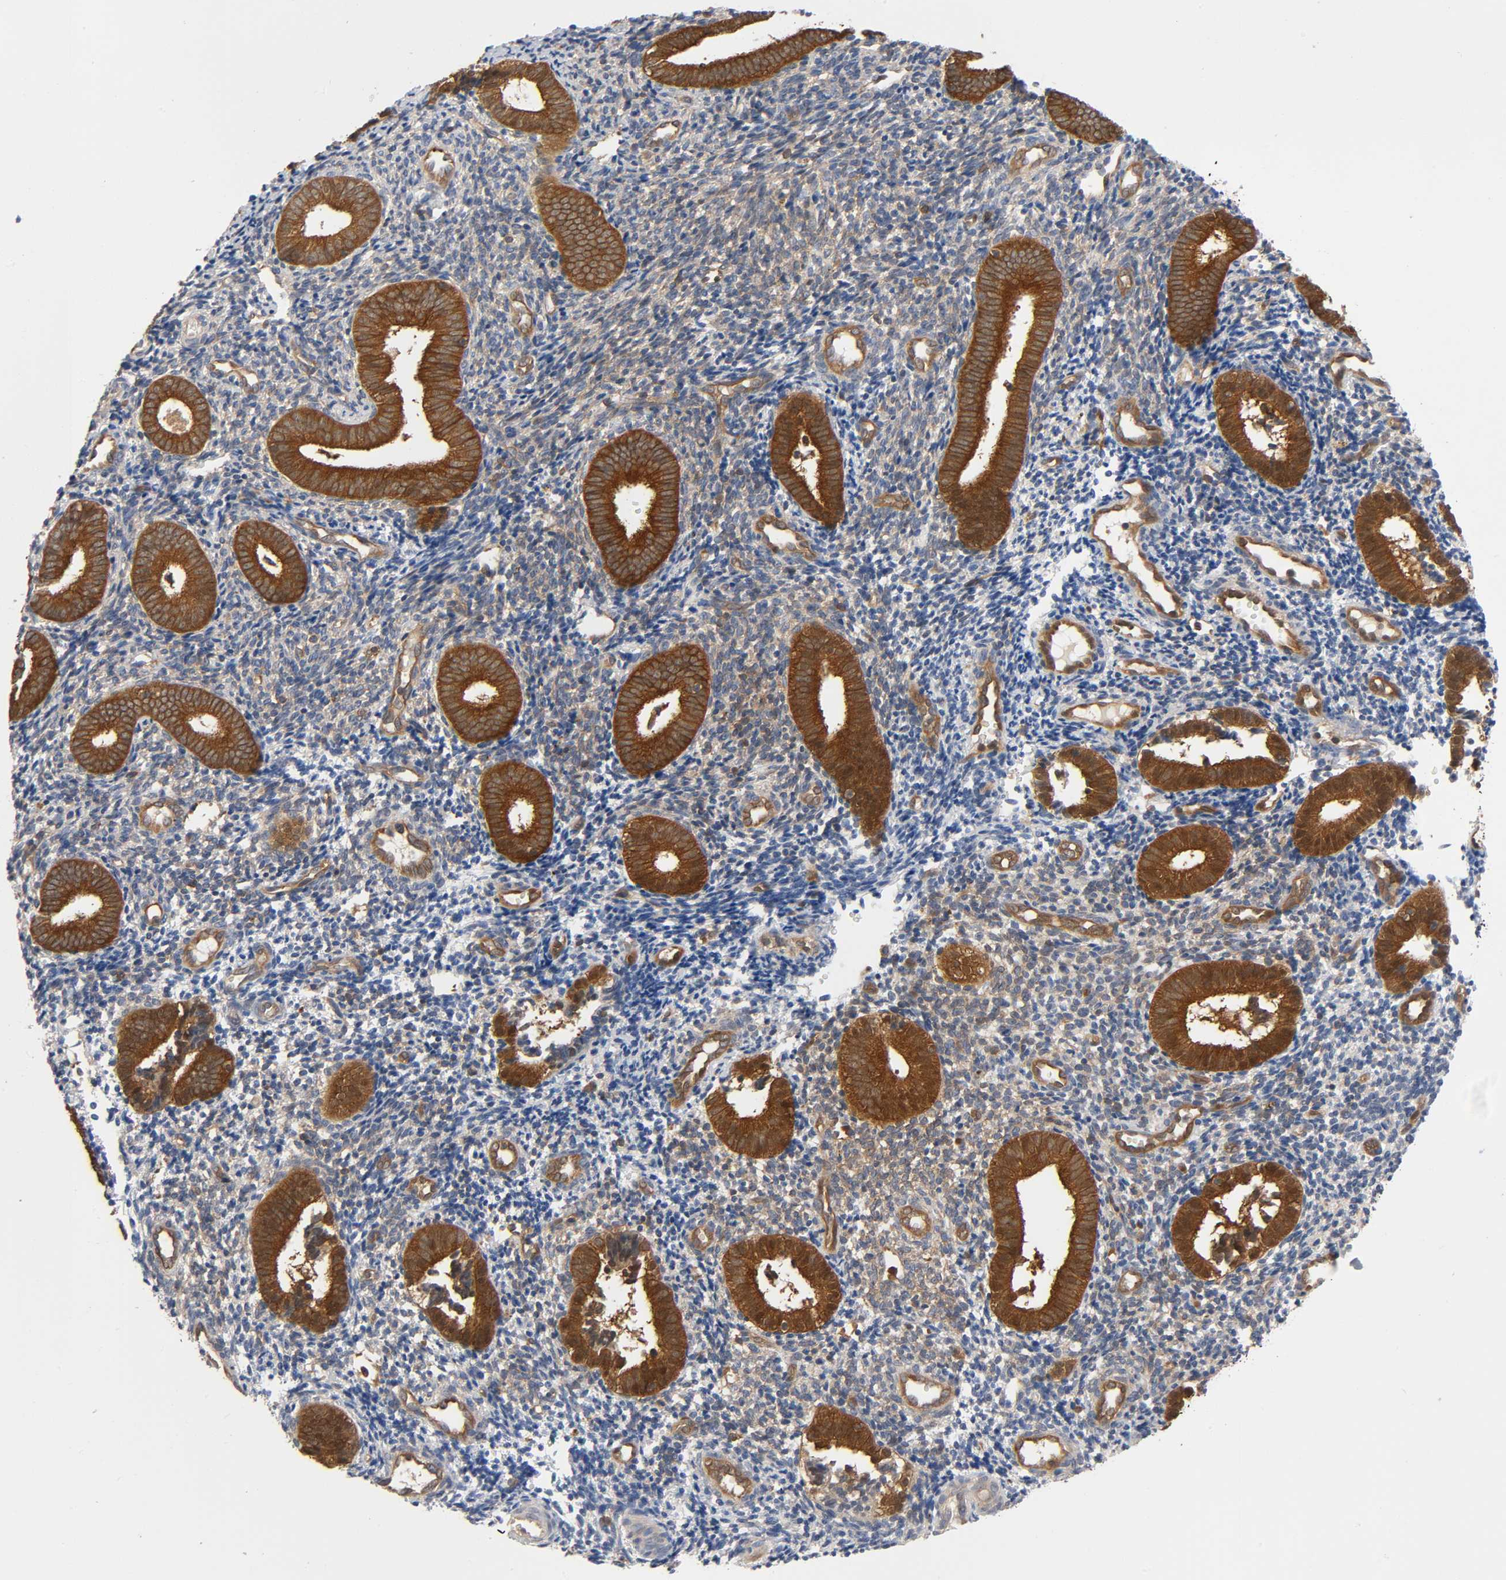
{"staining": {"intensity": "moderate", "quantity": "25%-75%", "location": "cytoplasmic/membranous"}, "tissue": "endometrium", "cell_type": "Cells in endometrial stroma", "image_type": "normal", "snomed": [{"axis": "morphology", "description": "Normal tissue, NOS"}, {"axis": "topography", "description": "Uterus"}, {"axis": "topography", "description": "Endometrium"}], "caption": "Brown immunohistochemical staining in unremarkable endometrium shows moderate cytoplasmic/membranous expression in approximately 25%-75% of cells in endometrial stroma. Nuclei are stained in blue.", "gene": "PRKAB1", "patient": {"sex": "female", "age": 33}}